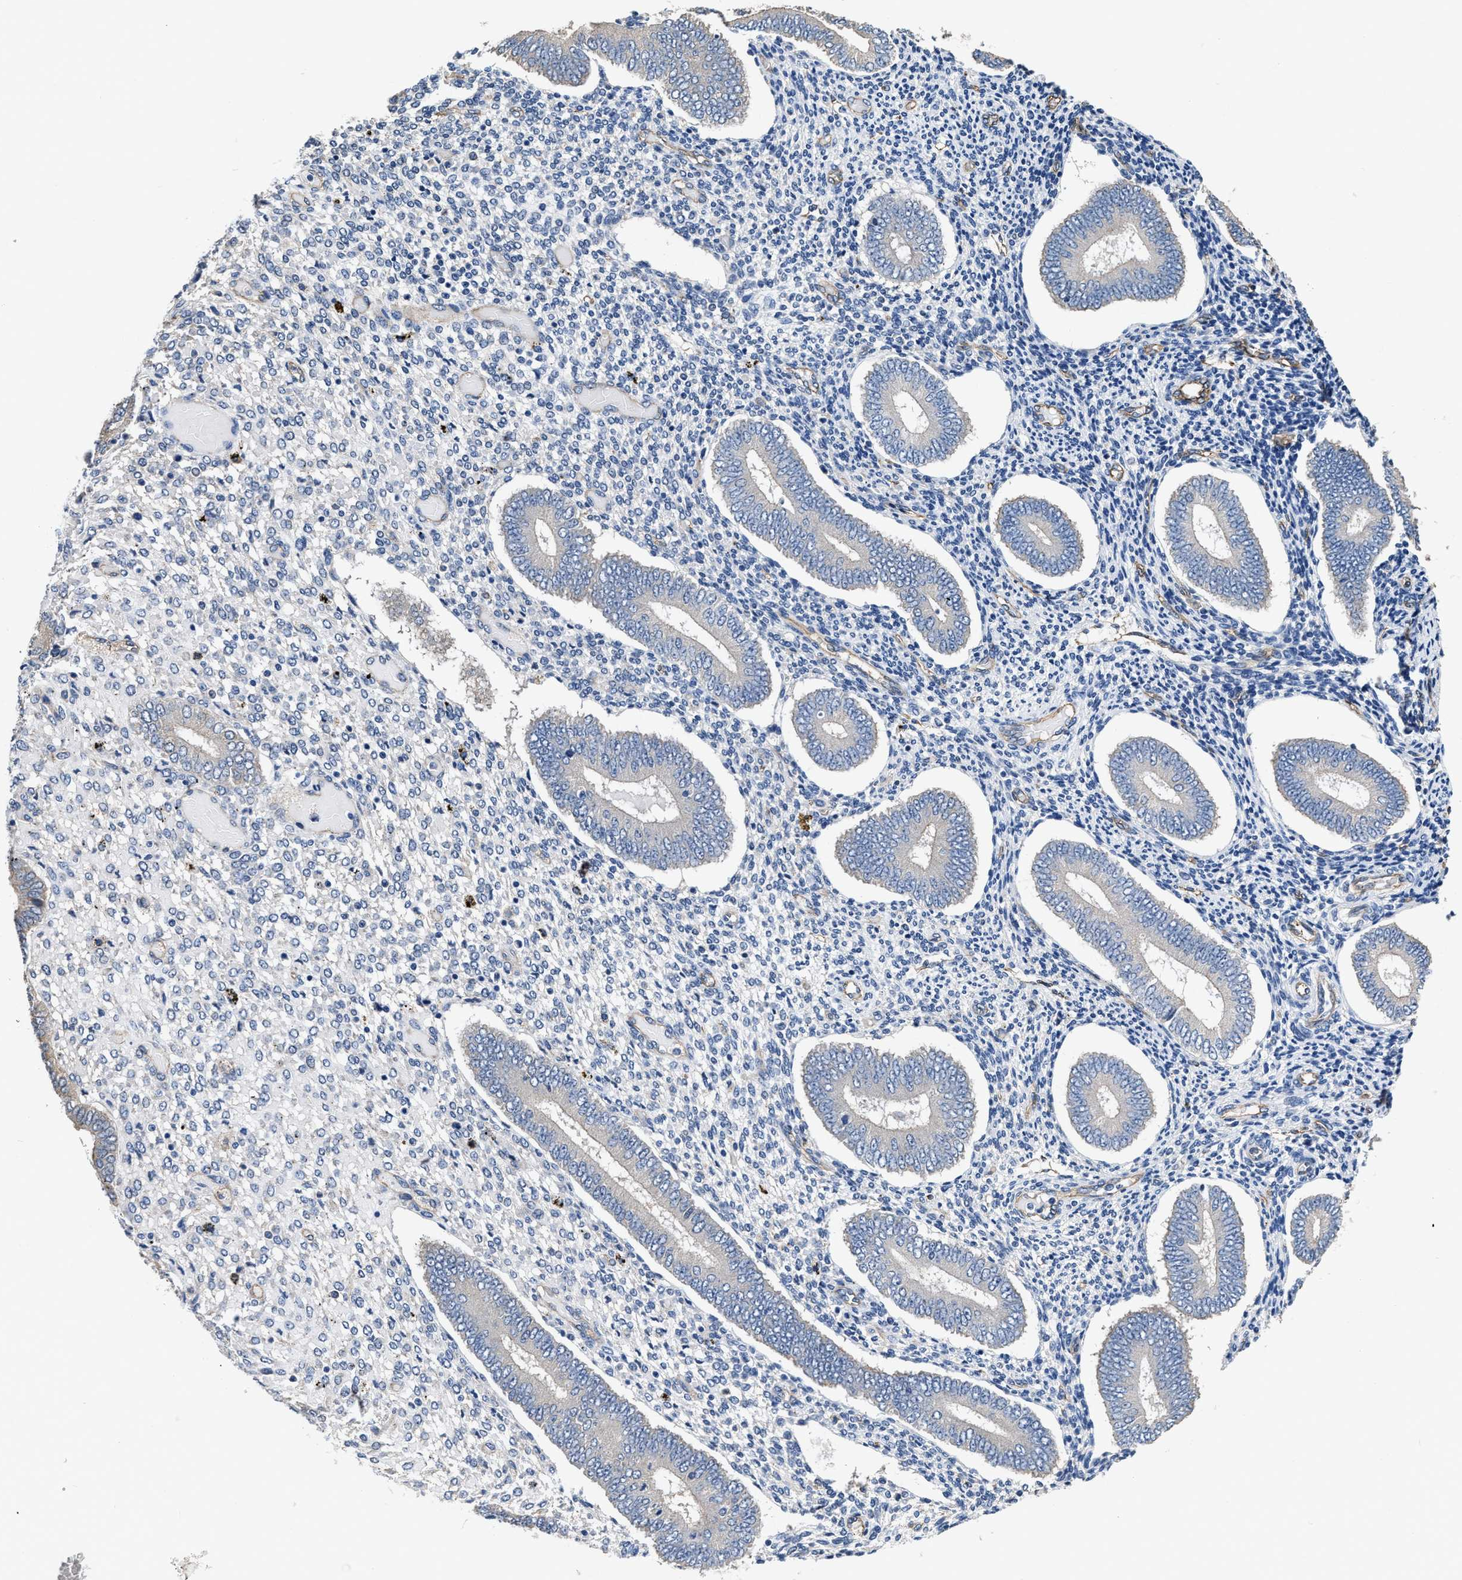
{"staining": {"intensity": "negative", "quantity": "none", "location": "none"}, "tissue": "endometrium", "cell_type": "Cells in endometrial stroma", "image_type": "normal", "snomed": [{"axis": "morphology", "description": "Normal tissue, NOS"}, {"axis": "topography", "description": "Endometrium"}], "caption": "Immunohistochemical staining of unremarkable endometrium shows no significant positivity in cells in endometrial stroma.", "gene": "C22orf42", "patient": {"sex": "female", "age": 42}}